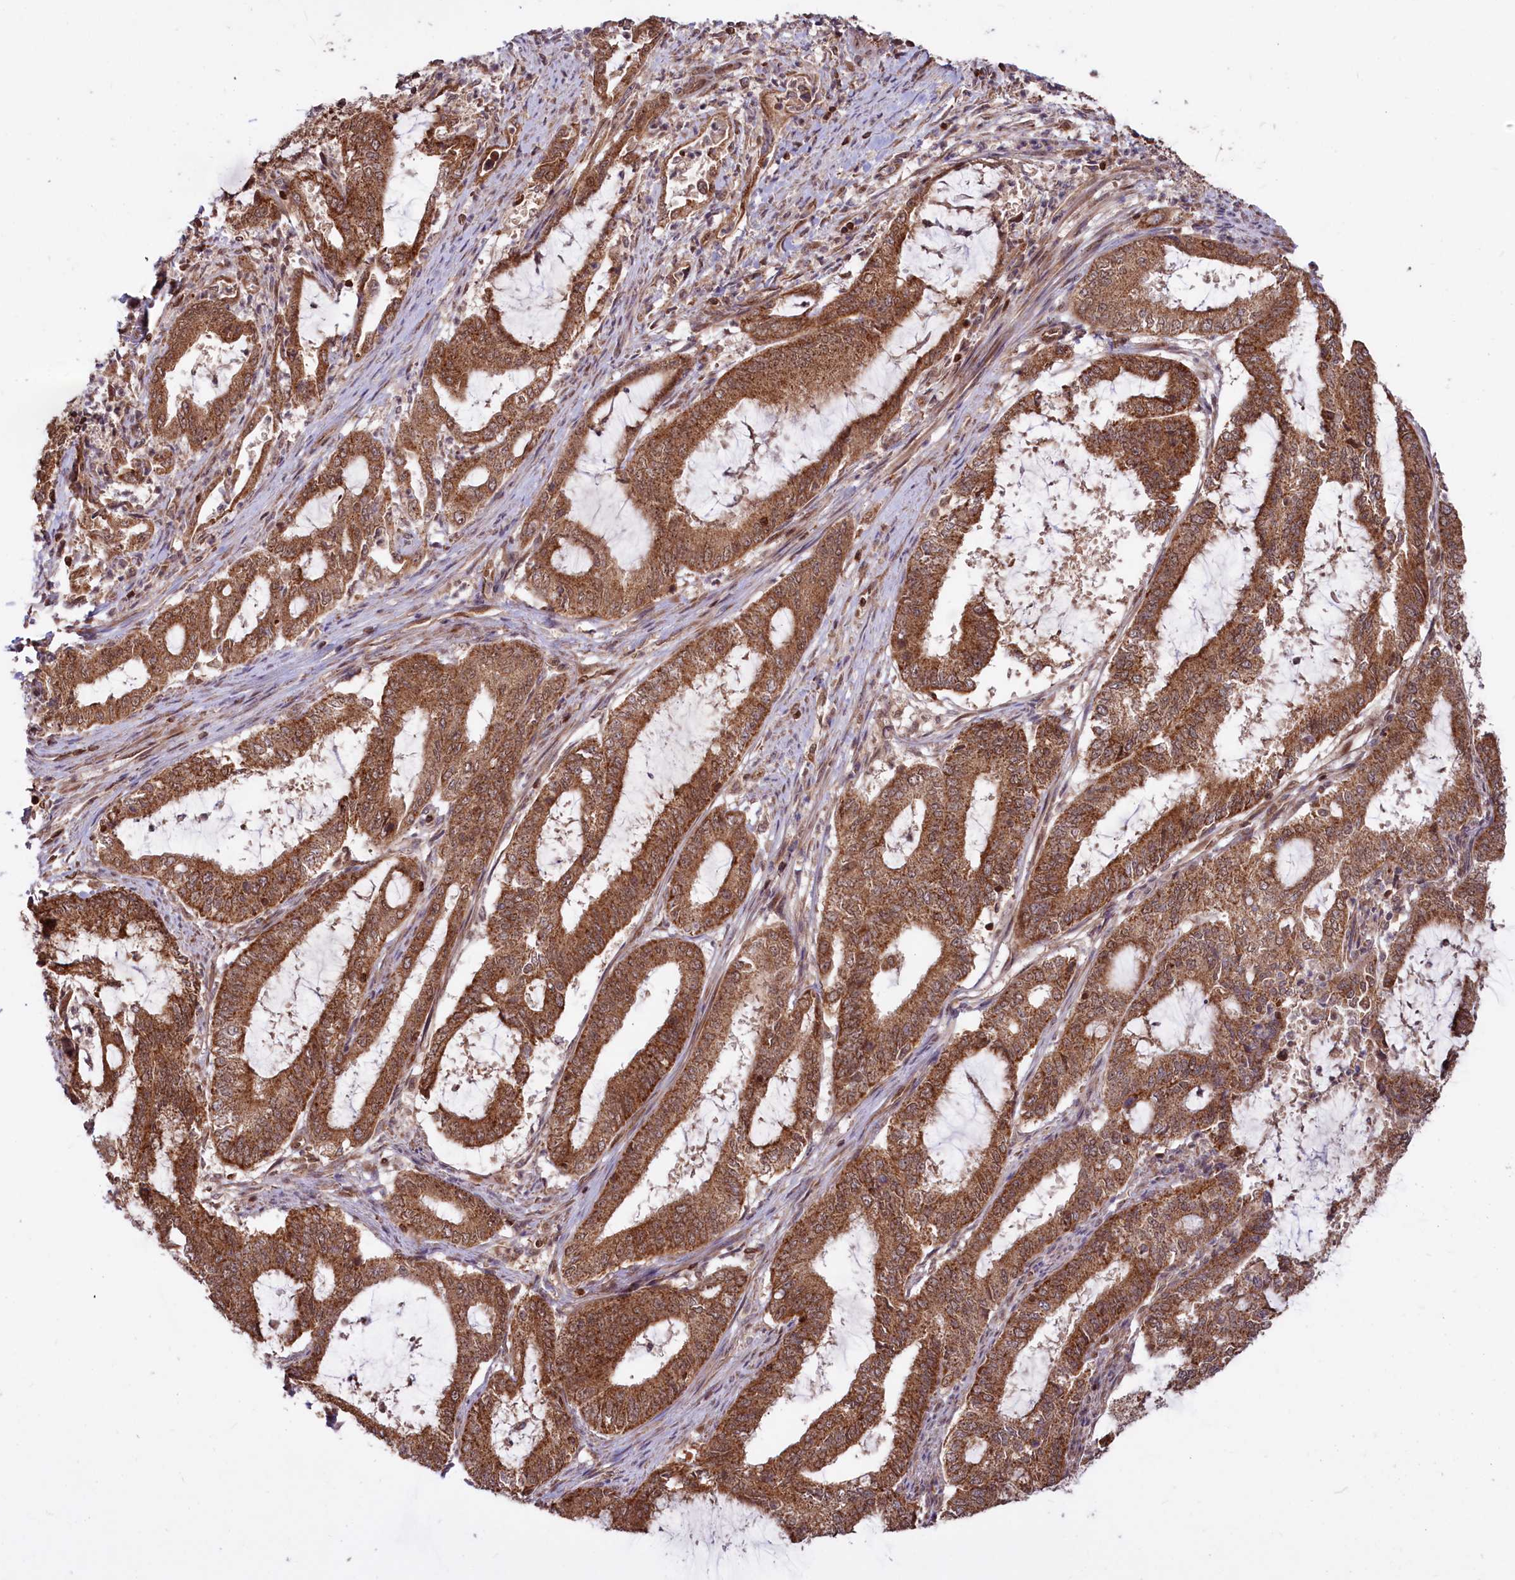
{"staining": {"intensity": "strong", "quantity": ">75%", "location": "cytoplasmic/membranous"}, "tissue": "endometrial cancer", "cell_type": "Tumor cells", "image_type": "cancer", "snomed": [{"axis": "morphology", "description": "Adenocarcinoma, NOS"}, {"axis": "topography", "description": "Endometrium"}], "caption": "Immunohistochemistry (IHC) photomicrograph of human adenocarcinoma (endometrial) stained for a protein (brown), which reveals high levels of strong cytoplasmic/membranous staining in about >75% of tumor cells.", "gene": "PHC3", "patient": {"sex": "female", "age": 51}}